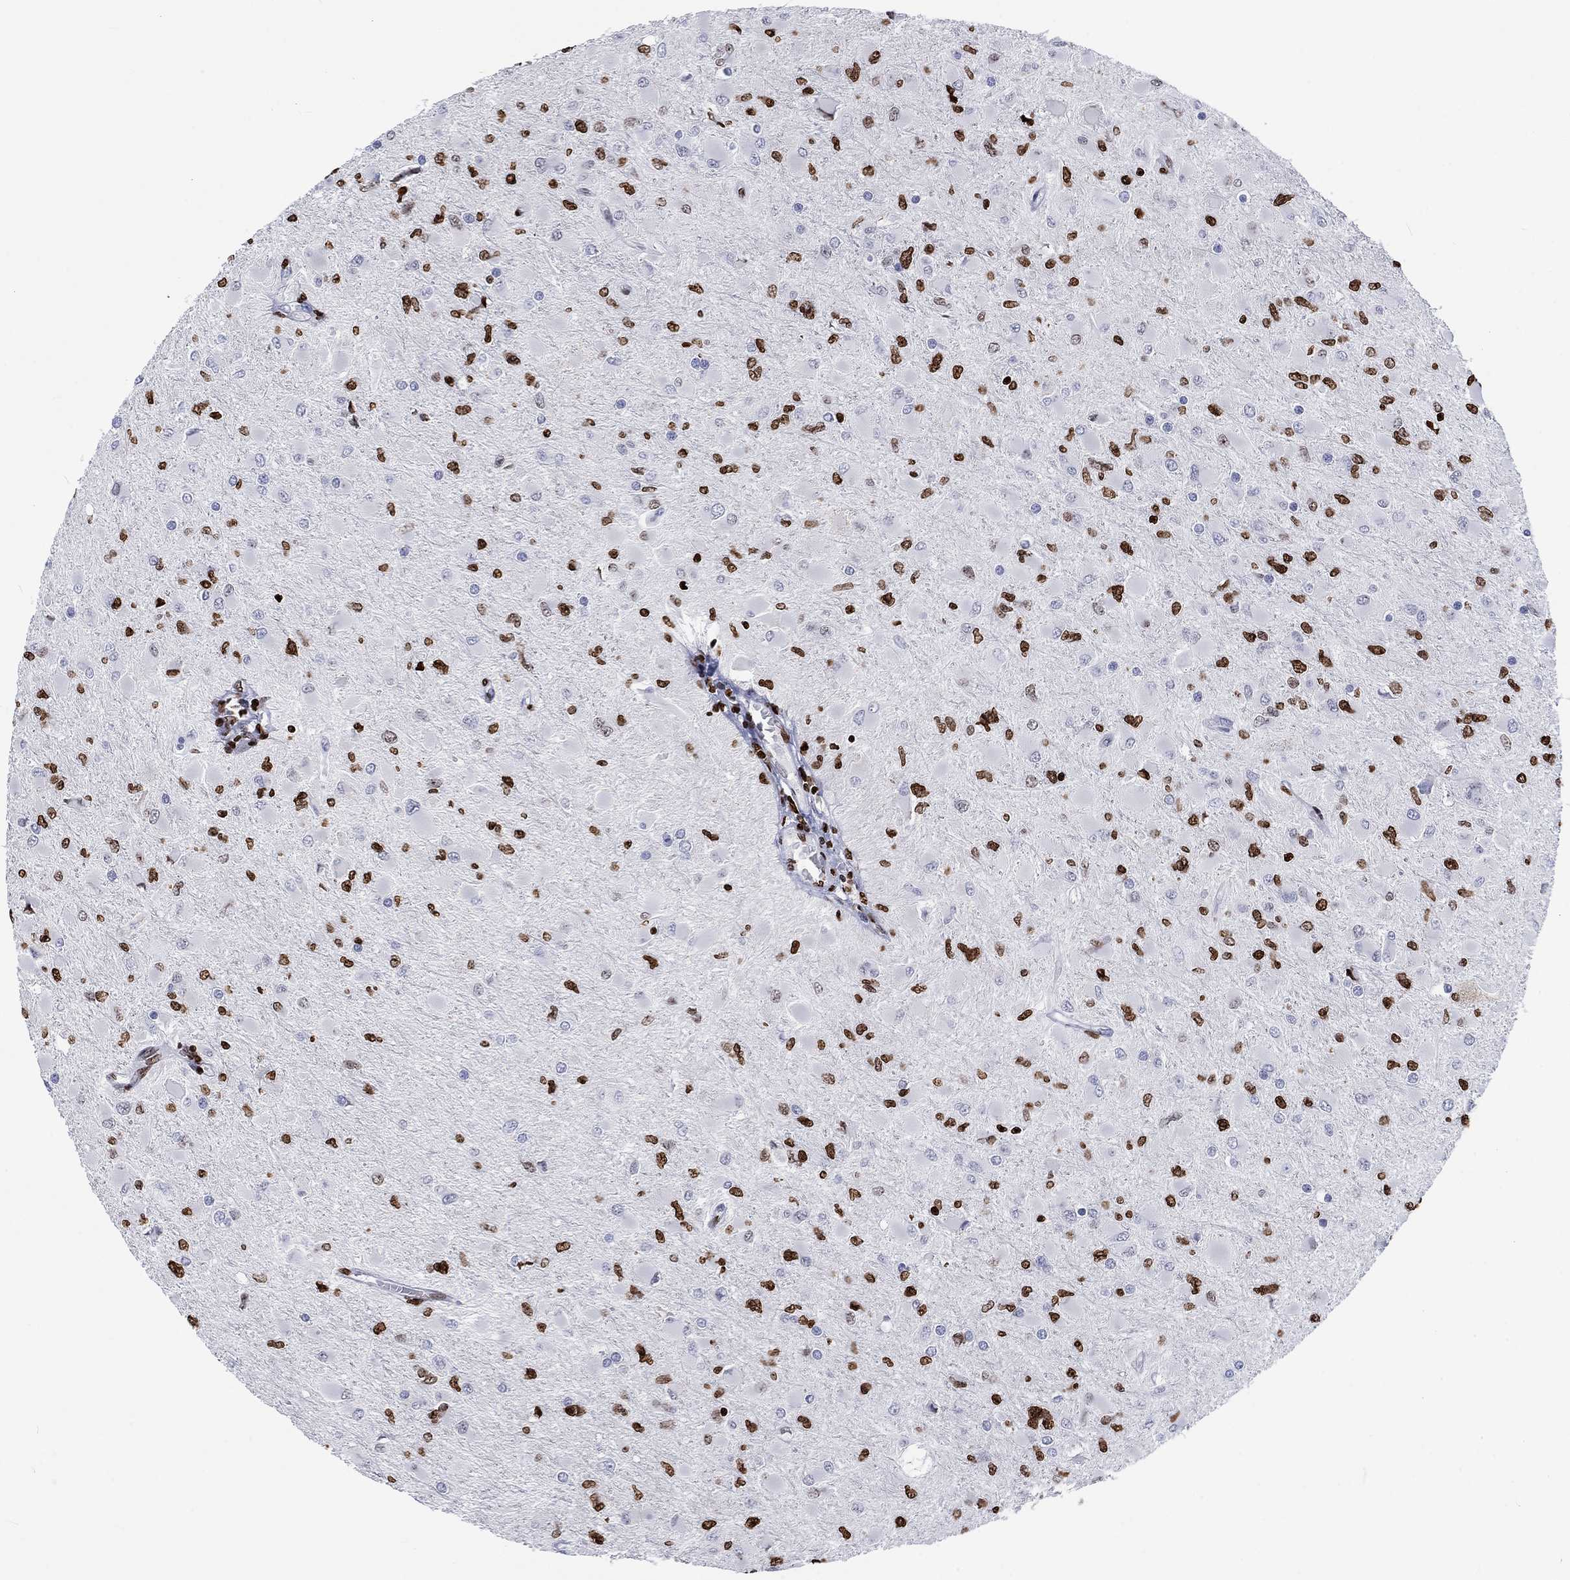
{"staining": {"intensity": "strong", "quantity": "25%-75%", "location": "nuclear"}, "tissue": "glioma", "cell_type": "Tumor cells", "image_type": "cancer", "snomed": [{"axis": "morphology", "description": "Glioma, malignant, High grade"}, {"axis": "topography", "description": "Cerebral cortex"}], "caption": "Immunohistochemistry image of neoplastic tissue: human glioma stained using immunohistochemistry (IHC) reveals high levels of strong protein expression localized specifically in the nuclear of tumor cells, appearing as a nuclear brown color.", "gene": "H1-5", "patient": {"sex": "female", "age": 36}}